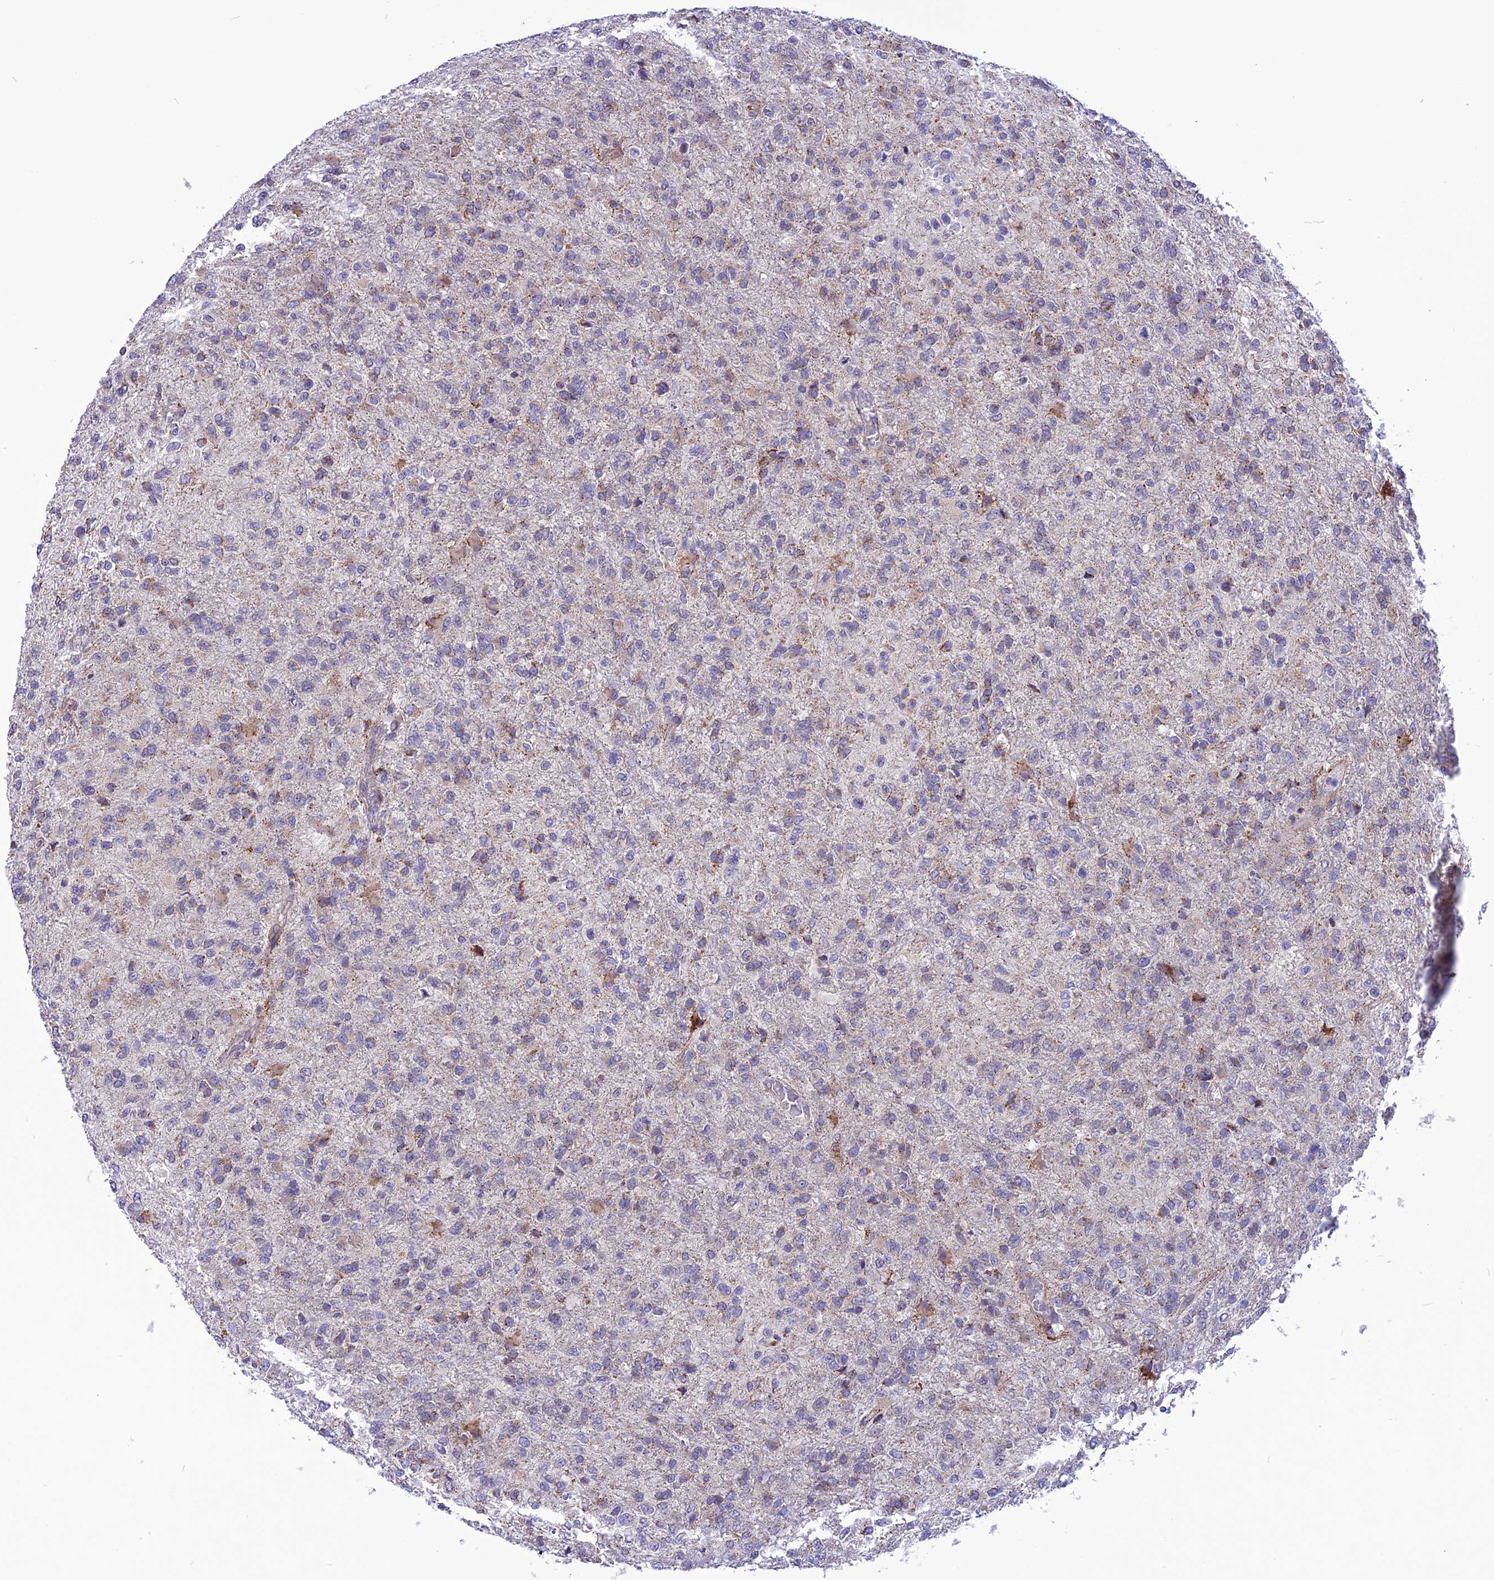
{"staining": {"intensity": "moderate", "quantity": "<25%", "location": "cytoplasmic/membranous"}, "tissue": "glioma", "cell_type": "Tumor cells", "image_type": "cancer", "snomed": [{"axis": "morphology", "description": "Glioma, malignant, High grade"}, {"axis": "topography", "description": "Brain"}], "caption": "An image showing moderate cytoplasmic/membranous expression in approximately <25% of tumor cells in malignant glioma (high-grade), as visualized by brown immunohistochemical staining.", "gene": "PSMF1", "patient": {"sex": "female", "age": 74}}